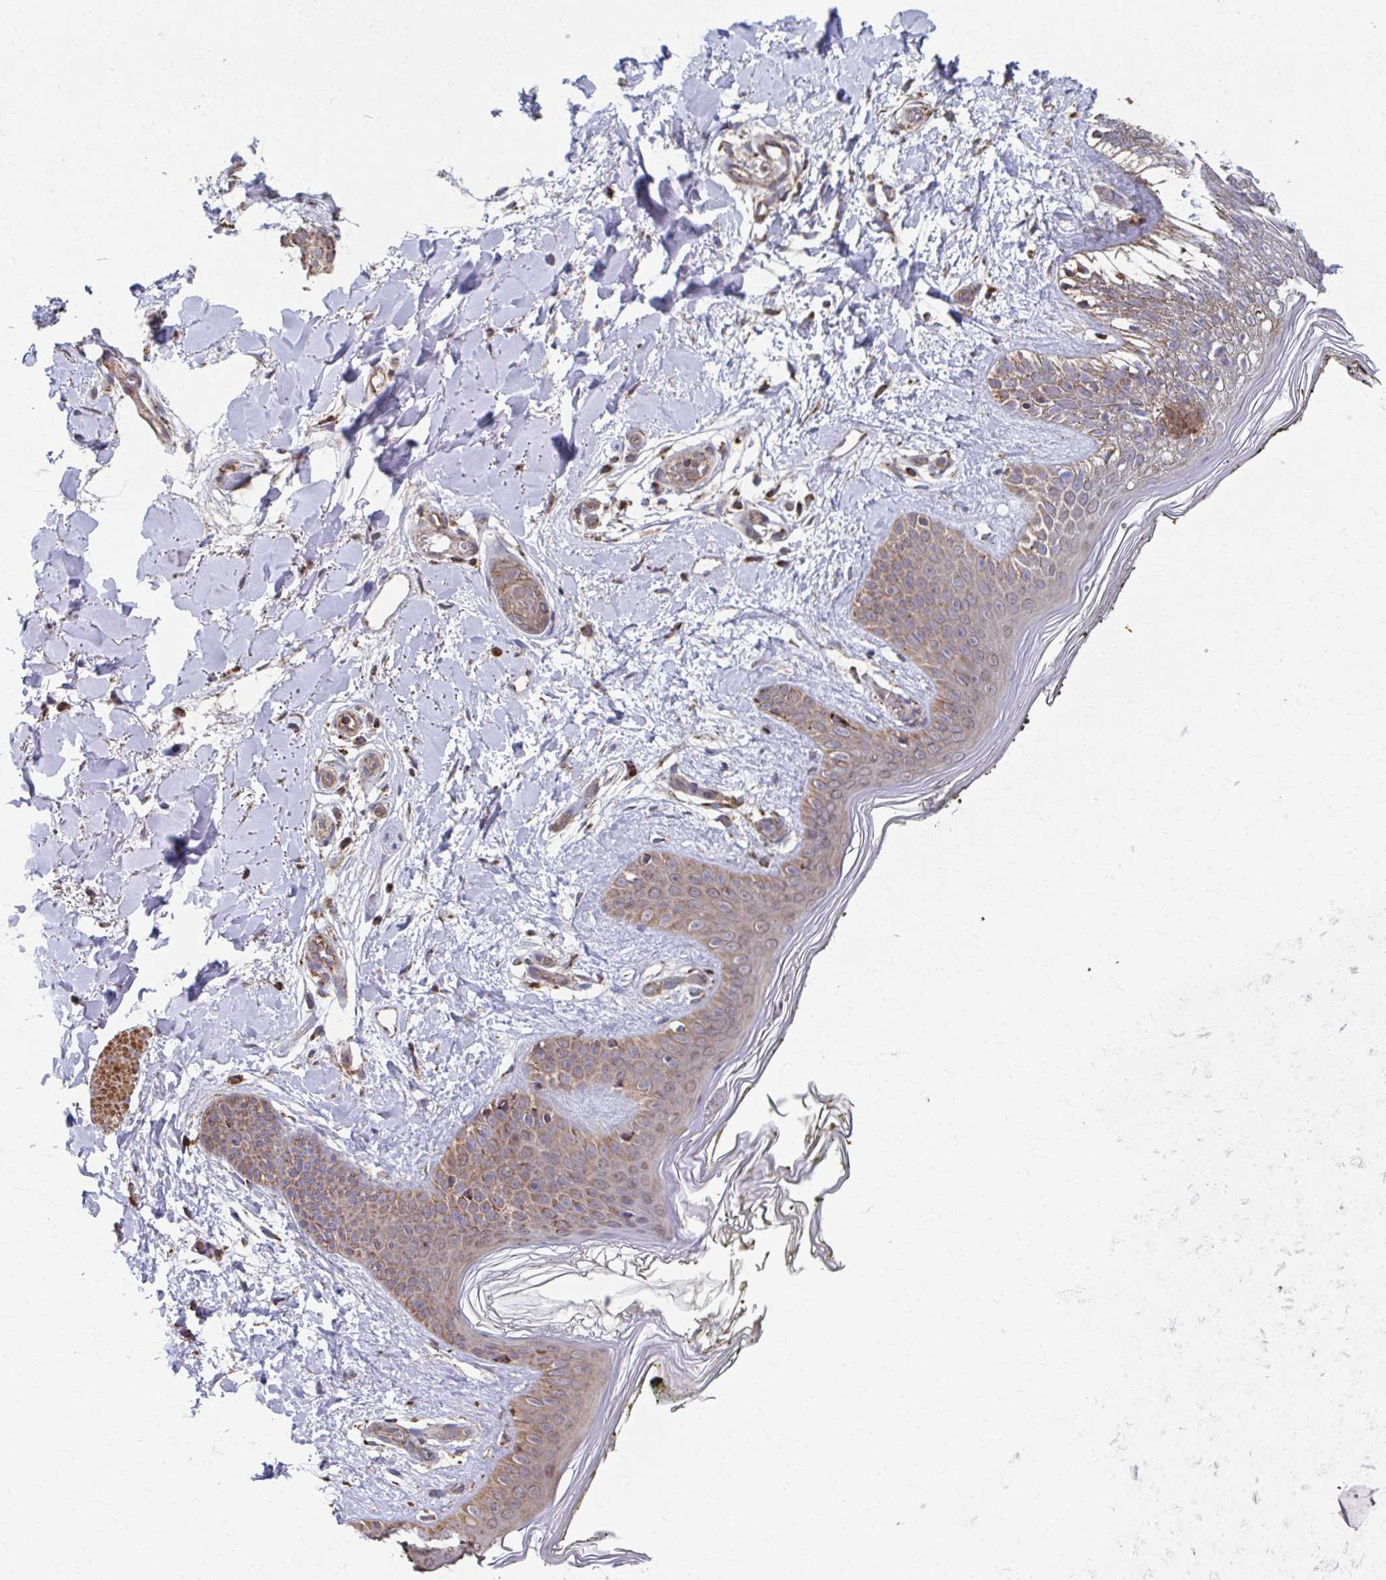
{"staining": {"intensity": "weak", "quantity": ">75%", "location": "cytoplasmic/membranous"}, "tissue": "skin", "cell_type": "Fibroblasts", "image_type": "normal", "snomed": [{"axis": "morphology", "description": "Normal tissue, NOS"}, {"axis": "topography", "description": "Skin"}], "caption": "IHC of normal human skin displays low levels of weak cytoplasmic/membranous positivity in approximately >75% of fibroblasts.", "gene": "KLHL34", "patient": {"sex": "female", "age": 34}}